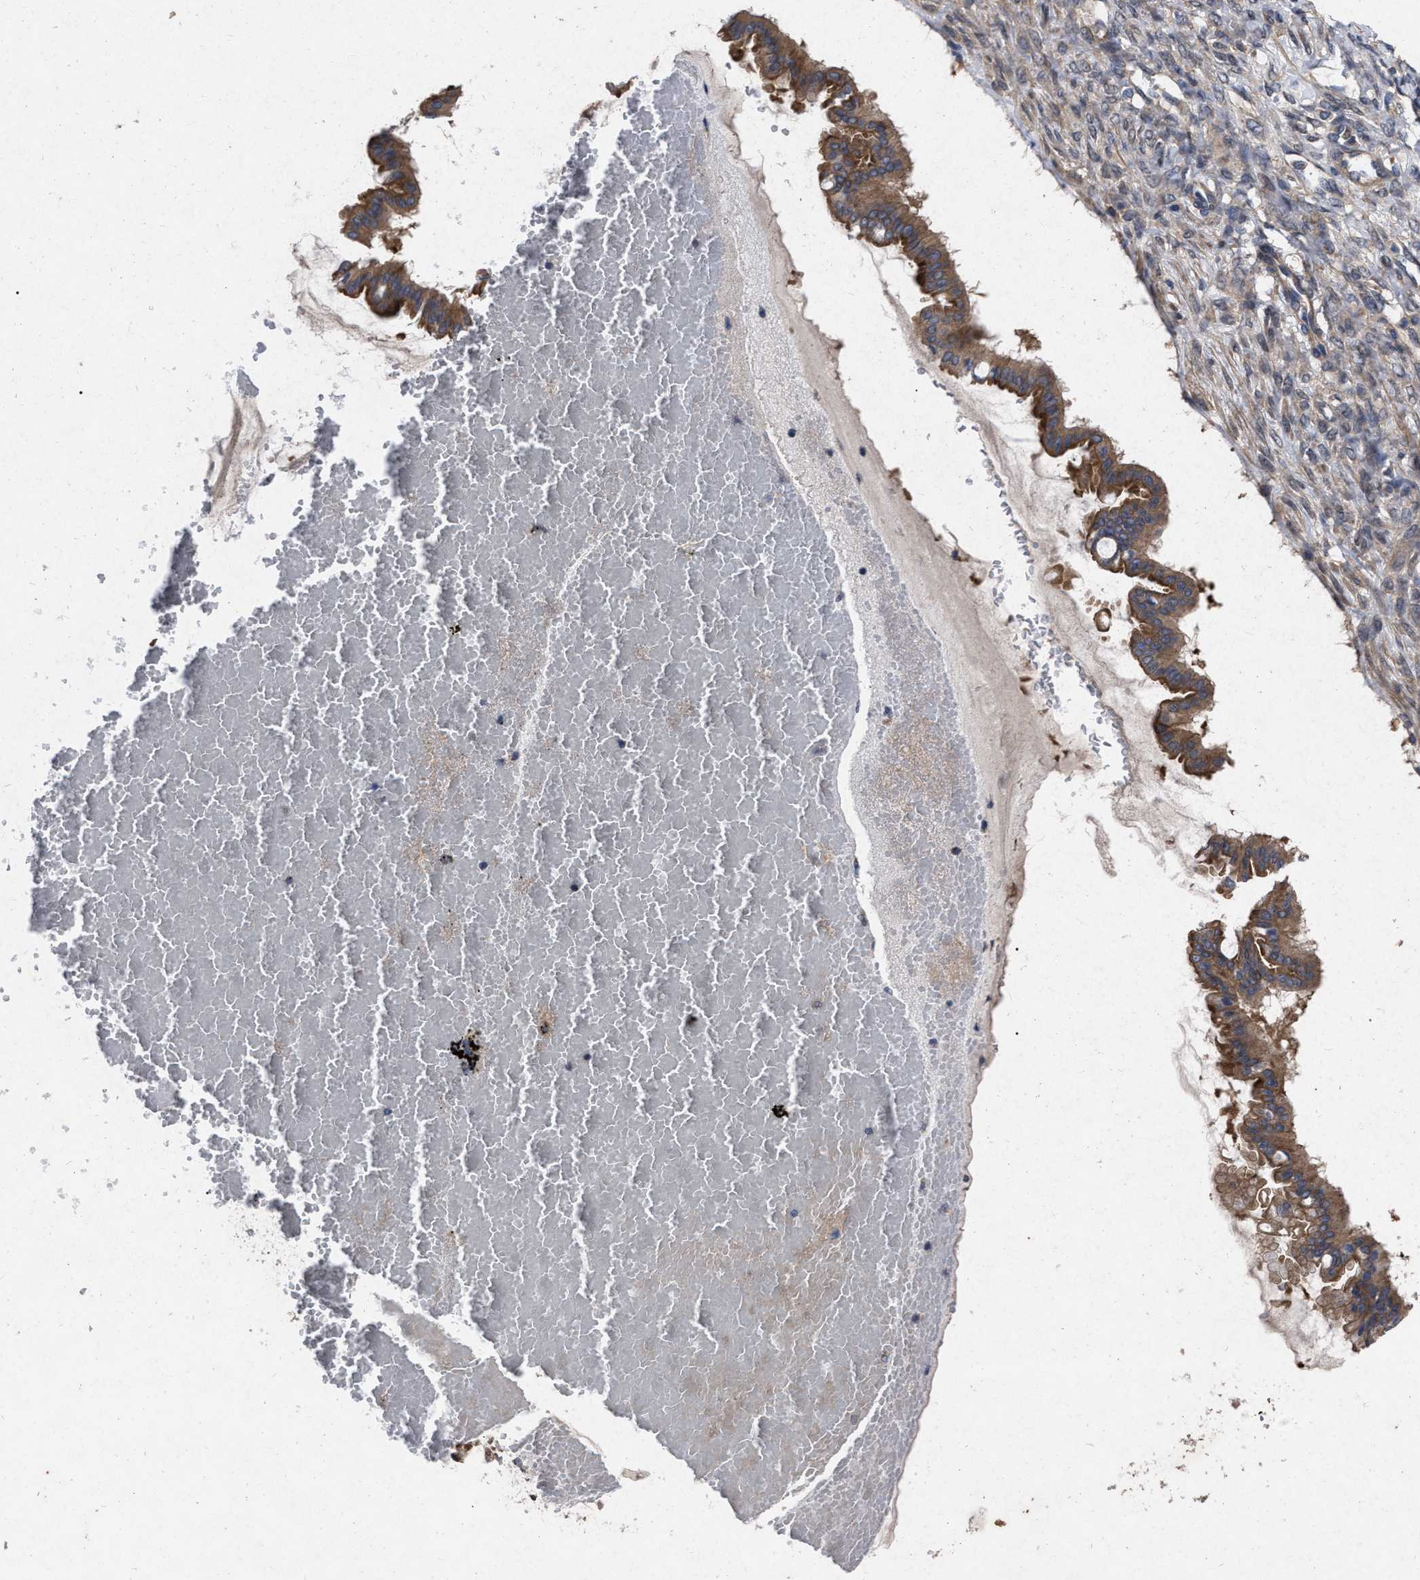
{"staining": {"intensity": "moderate", "quantity": ">75%", "location": "cytoplasmic/membranous"}, "tissue": "ovarian cancer", "cell_type": "Tumor cells", "image_type": "cancer", "snomed": [{"axis": "morphology", "description": "Cystadenocarcinoma, mucinous, NOS"}, {"axis": "topography", "description": "Ovary"}], "caption": "The image reveals a brown stain indicating the presence of a protein in the cytoplasmic/membranous of tumor cells in mucinous cystadenocarcinoma (ovarian).", "gene": "CDKN2C", "patient": {"sex": "female", "age": 73}}